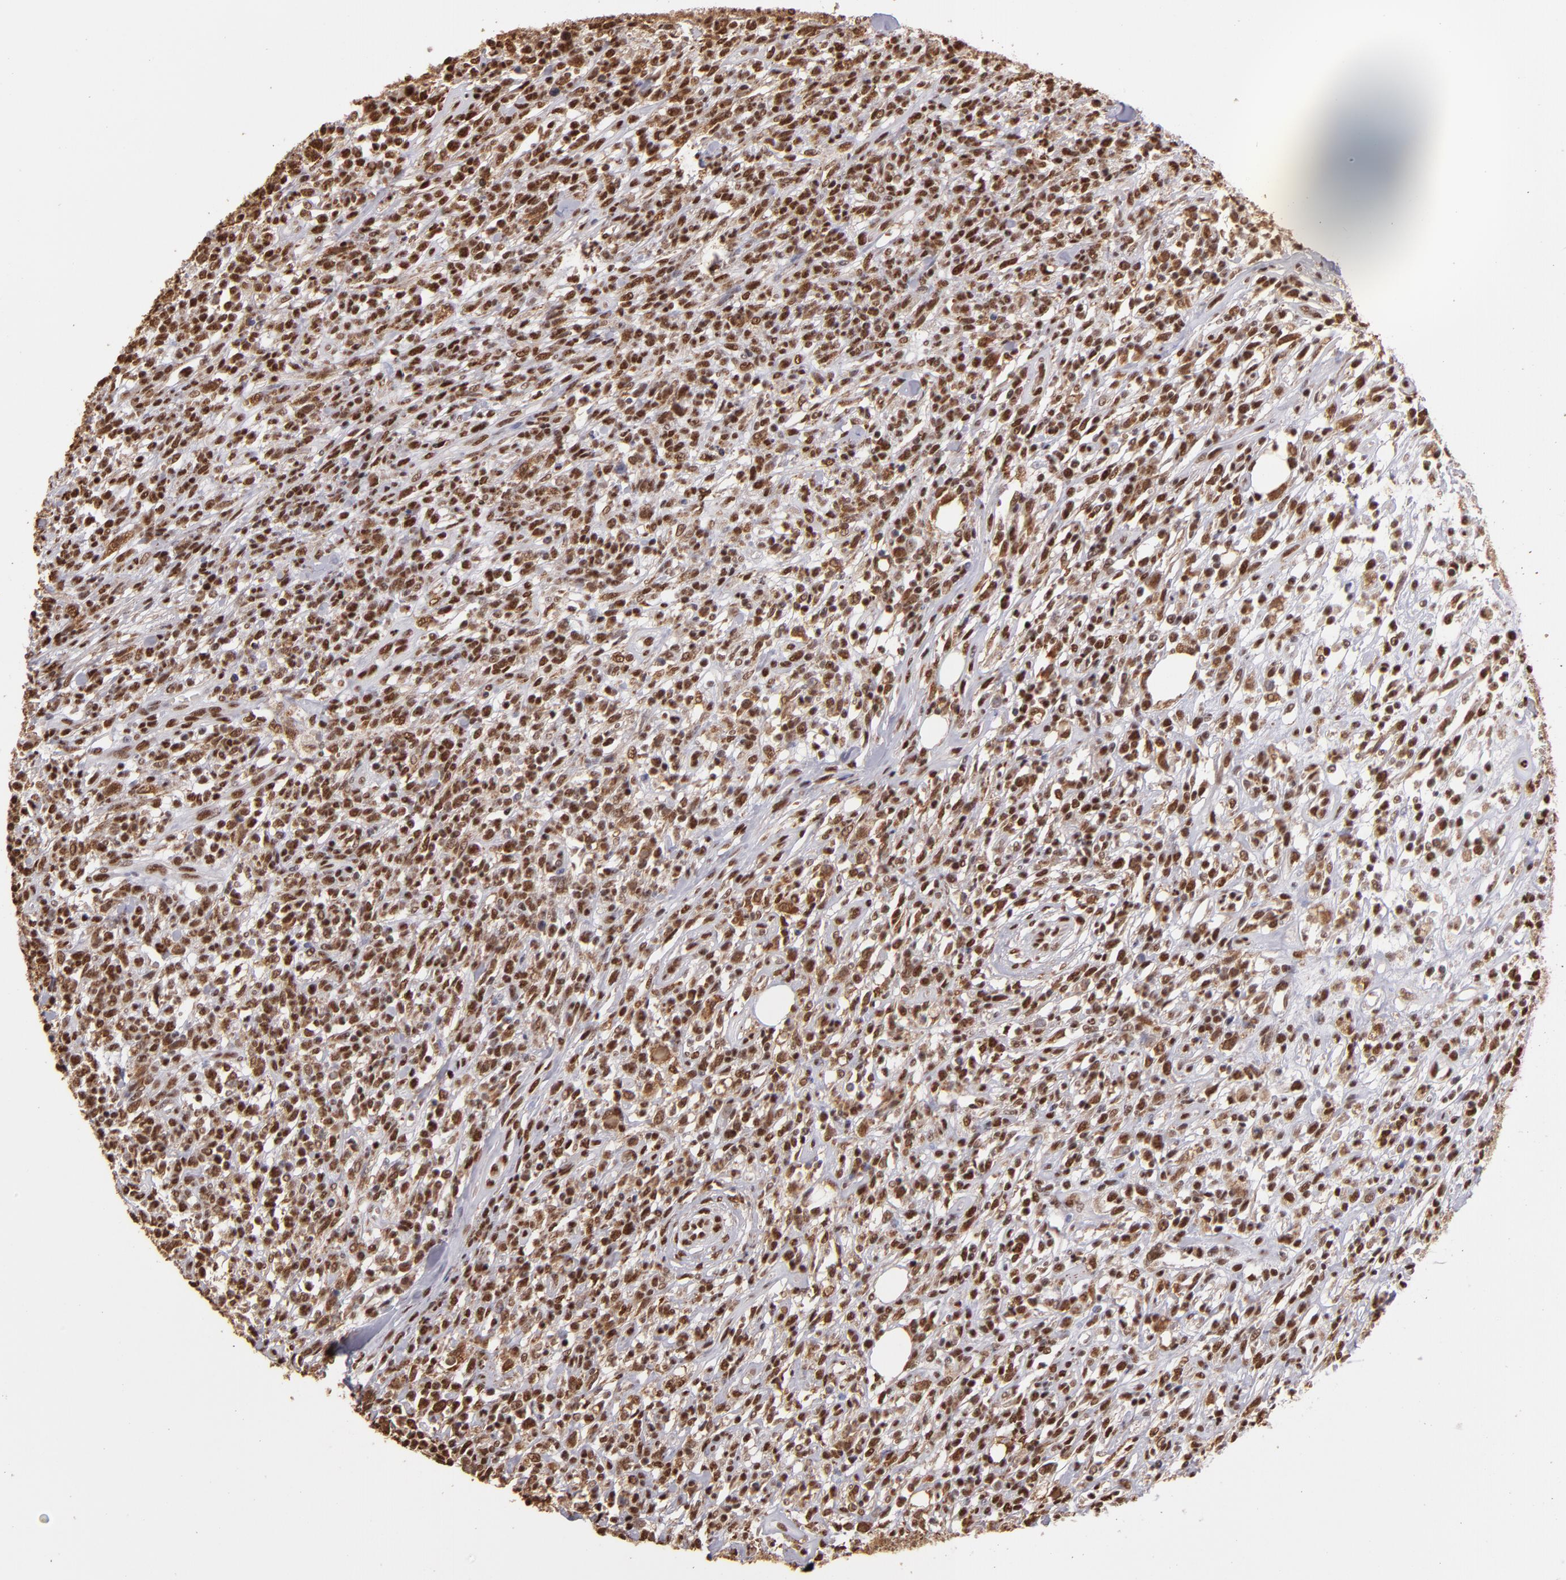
{"staining": {"intensity": "strong", "quantity": ">75%", "location": "cytoplasmic/membranous,nuclear"}, "tissue": "lymphoma", "cell_type": "Tumor cells", "image_type": "cancer", "snomed": [{"axis": "morphology", "description": "Malignant lymphoma, non-Hodgkin's type, High grade"}, {"axis": "topography", "description": "Lymph node"}], "caption": "The micrograph displays a brown stain indicating the presence of a protein in the cytoplasmic/membranous and nuclear of tumor cells in lymphoma.", "gene": "SP1", "patient": {"sex": "female", "age": 73}}